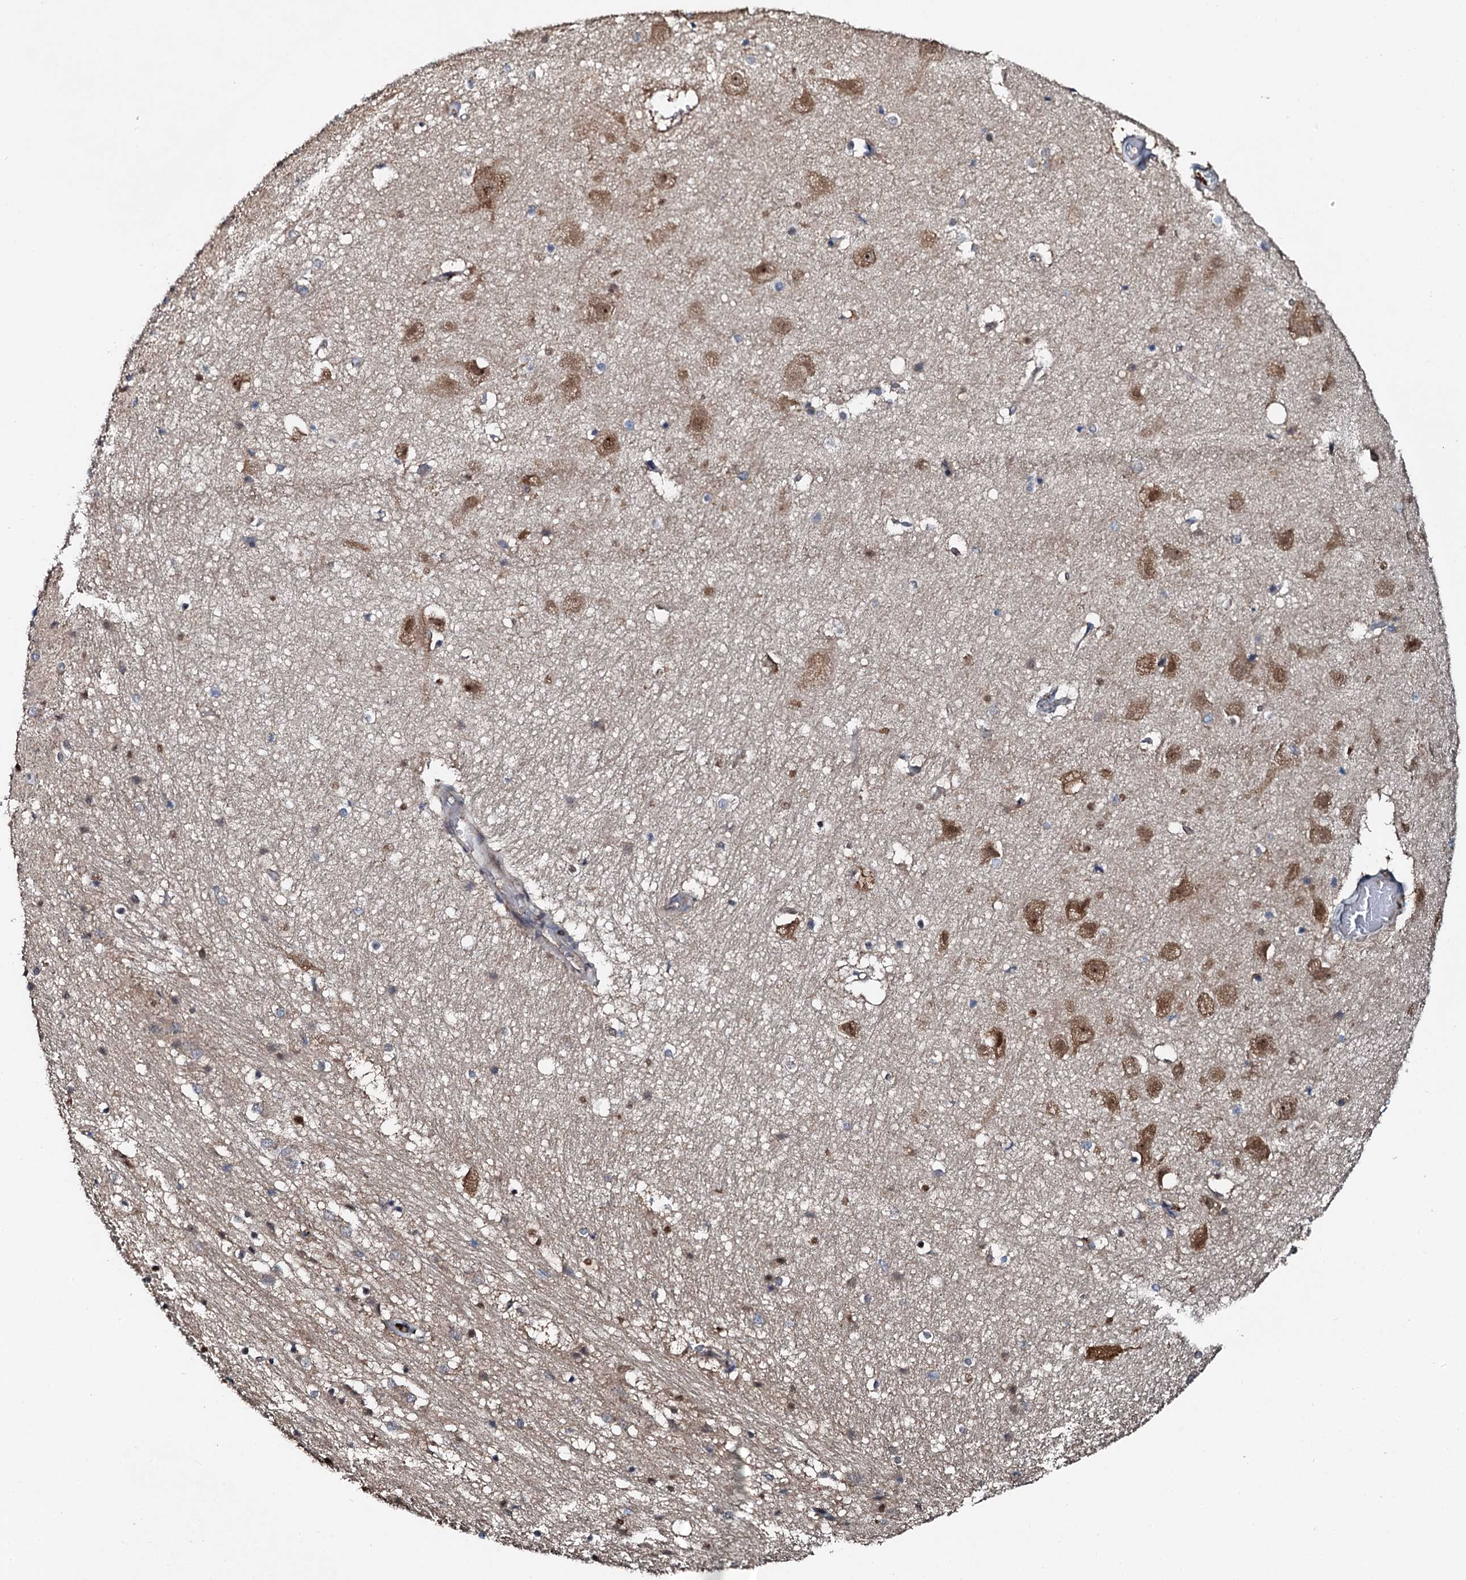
{"staining": {"intensity": "weak", "quantity": "<25%", "location": "cytoplasmic/membranous"}, "tissue": "hippocampus", "cell_type": "Glial cells", "image_type": "normal", "snomed": [{"axis": "morphology", "description": "Normal tissue, NOS"}, {"axis": "topography", "description": "Hippocampus"}], "caption": "The IHC micrograph has no significant expression in glial cells of hippocampus.", "gene": "FLYWCH1", "patient": {"sex": "female", "age": 52}}